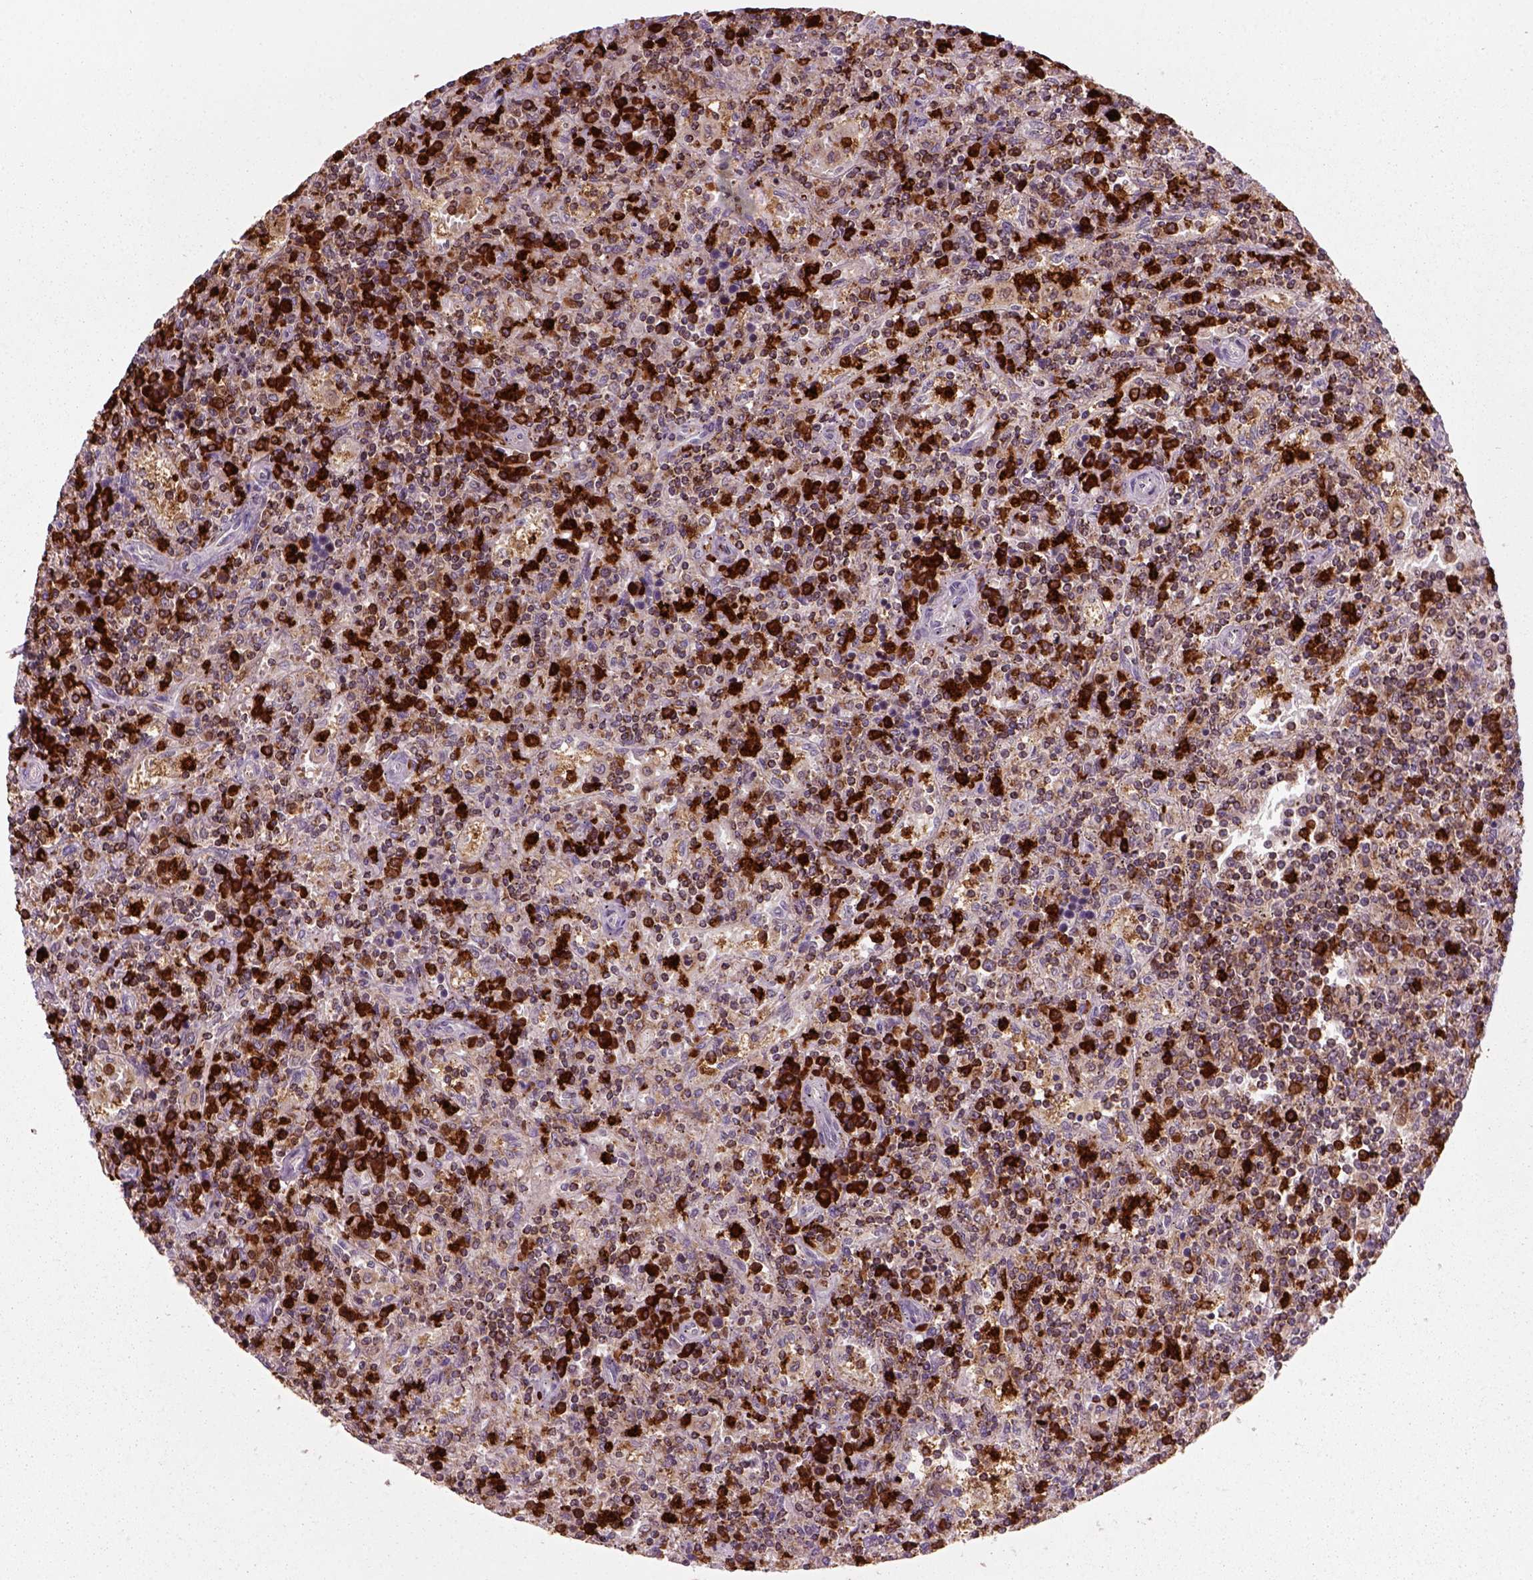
{"staining": {"intensity": "moderate", "quantity": ">75%", "location": "cytoplasmic/membranous"}, "tissue": "lymphoma", "cell_type": "Tumor cells", "image_type": "cancer", "snomed": [{"axis": "morphology", "description": "Malignant lymphoma, non-Hodgkin's type, Low grade"}, {"axis": "topography", "description": "Spleen"}], "caption": "A brown stain highlights moderate cytoplasmic/membranous staining of a protein in human lymphoma tumor cells.", "gene": "NUDT16L1", "patient": {"sex": "male", "age": 62}}